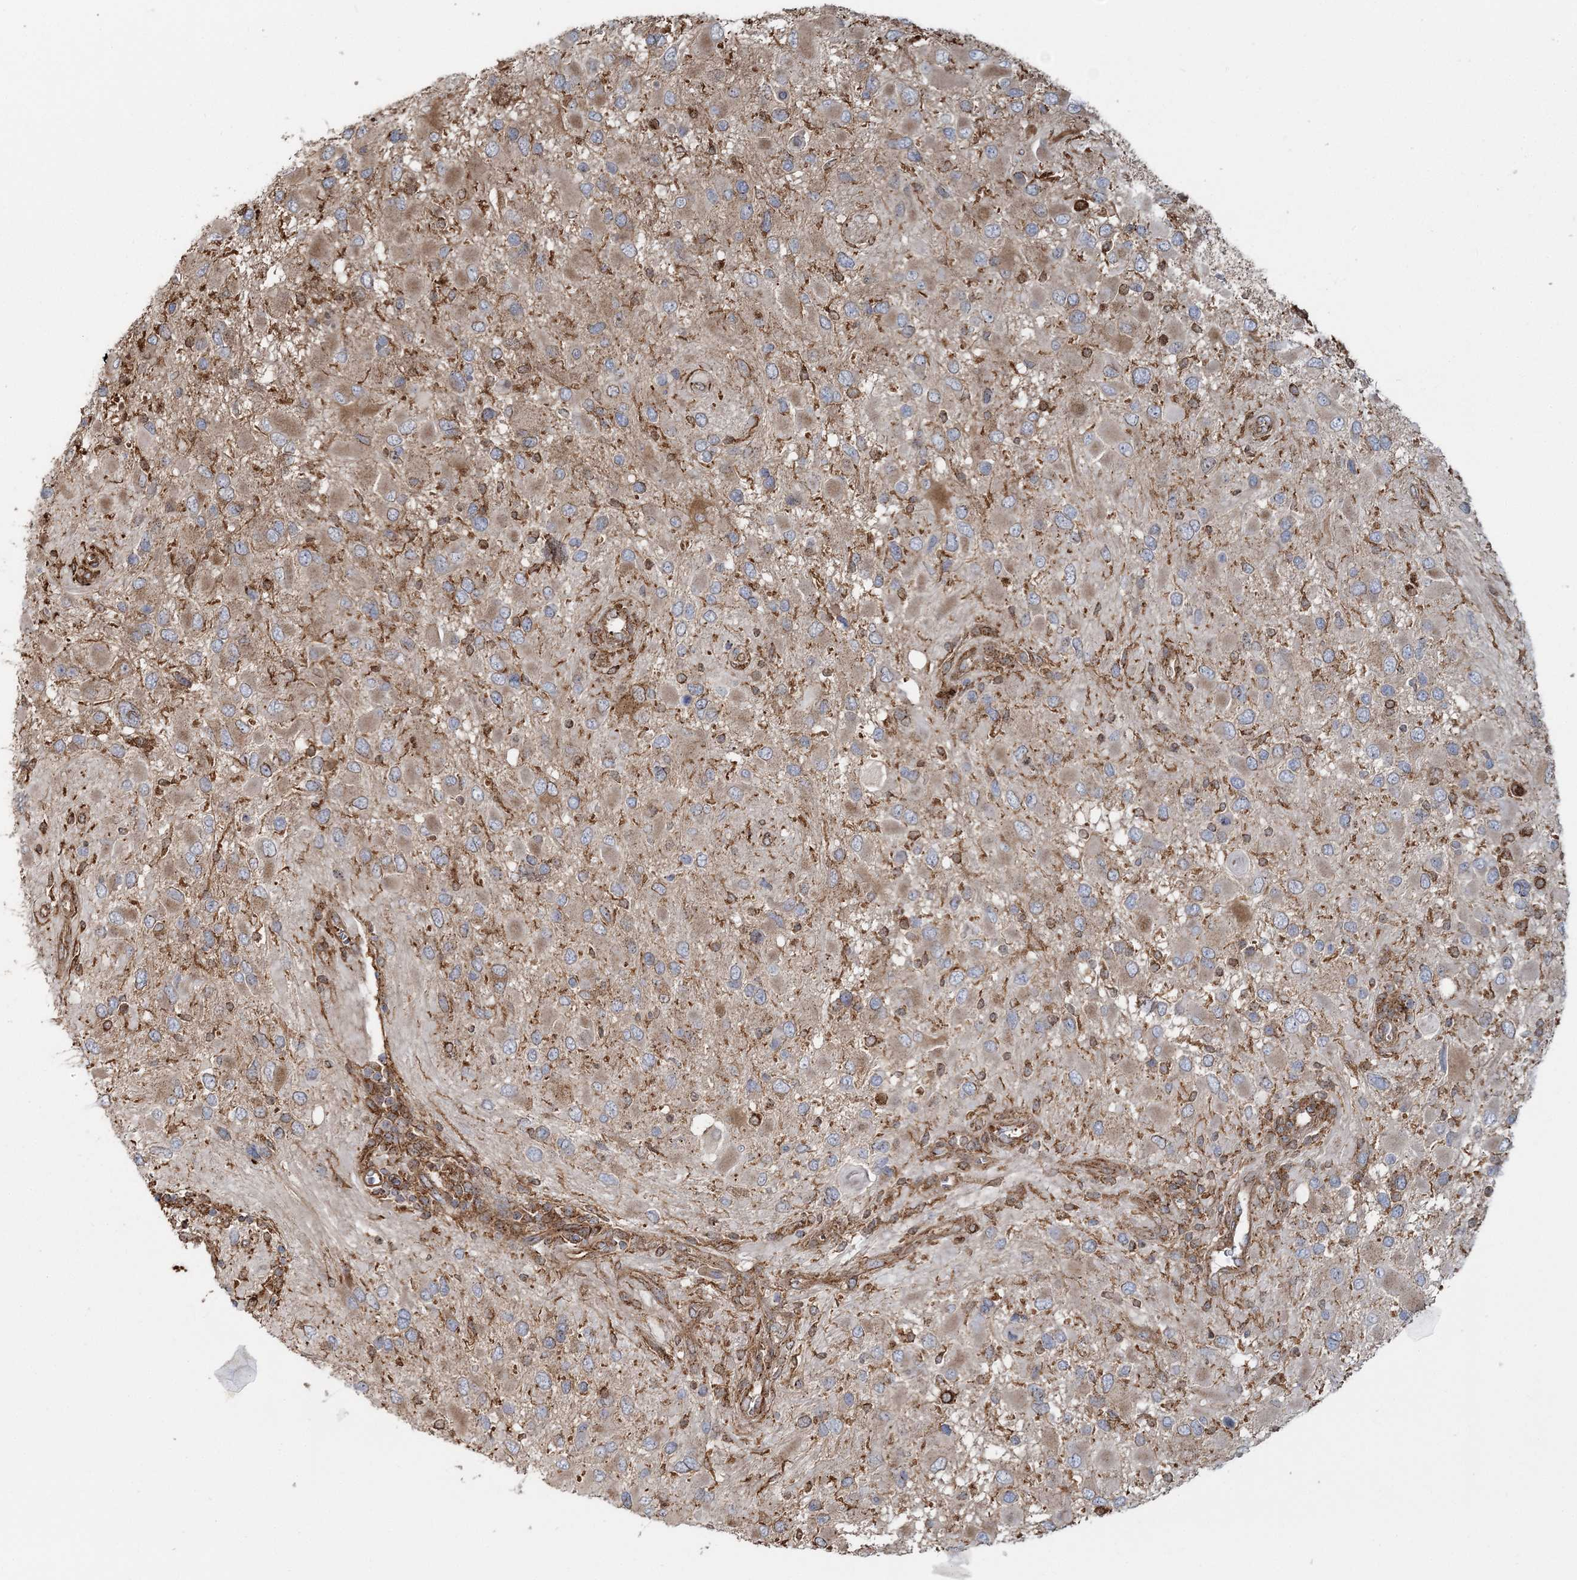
{"staining": {"intensity": "weak", "quantity": "<25%", "location": "cytoplasmic/membranous"}, "tissue": "glioma", "cell_type": "Tumor cells", "image_type": "cancer", "snomed": [{"axis": "morphology", "description": "Glioma, malignant, High grade"}, {"axis": "topography", "description": "Brain"}], "caption": "Immunohistochemical staining of human malignant glioma (high-grade) exhibits no significant expression in tumor cells.", "gene": "TRAF3IP2", "patient": {"sex": "male", "age": 53}}